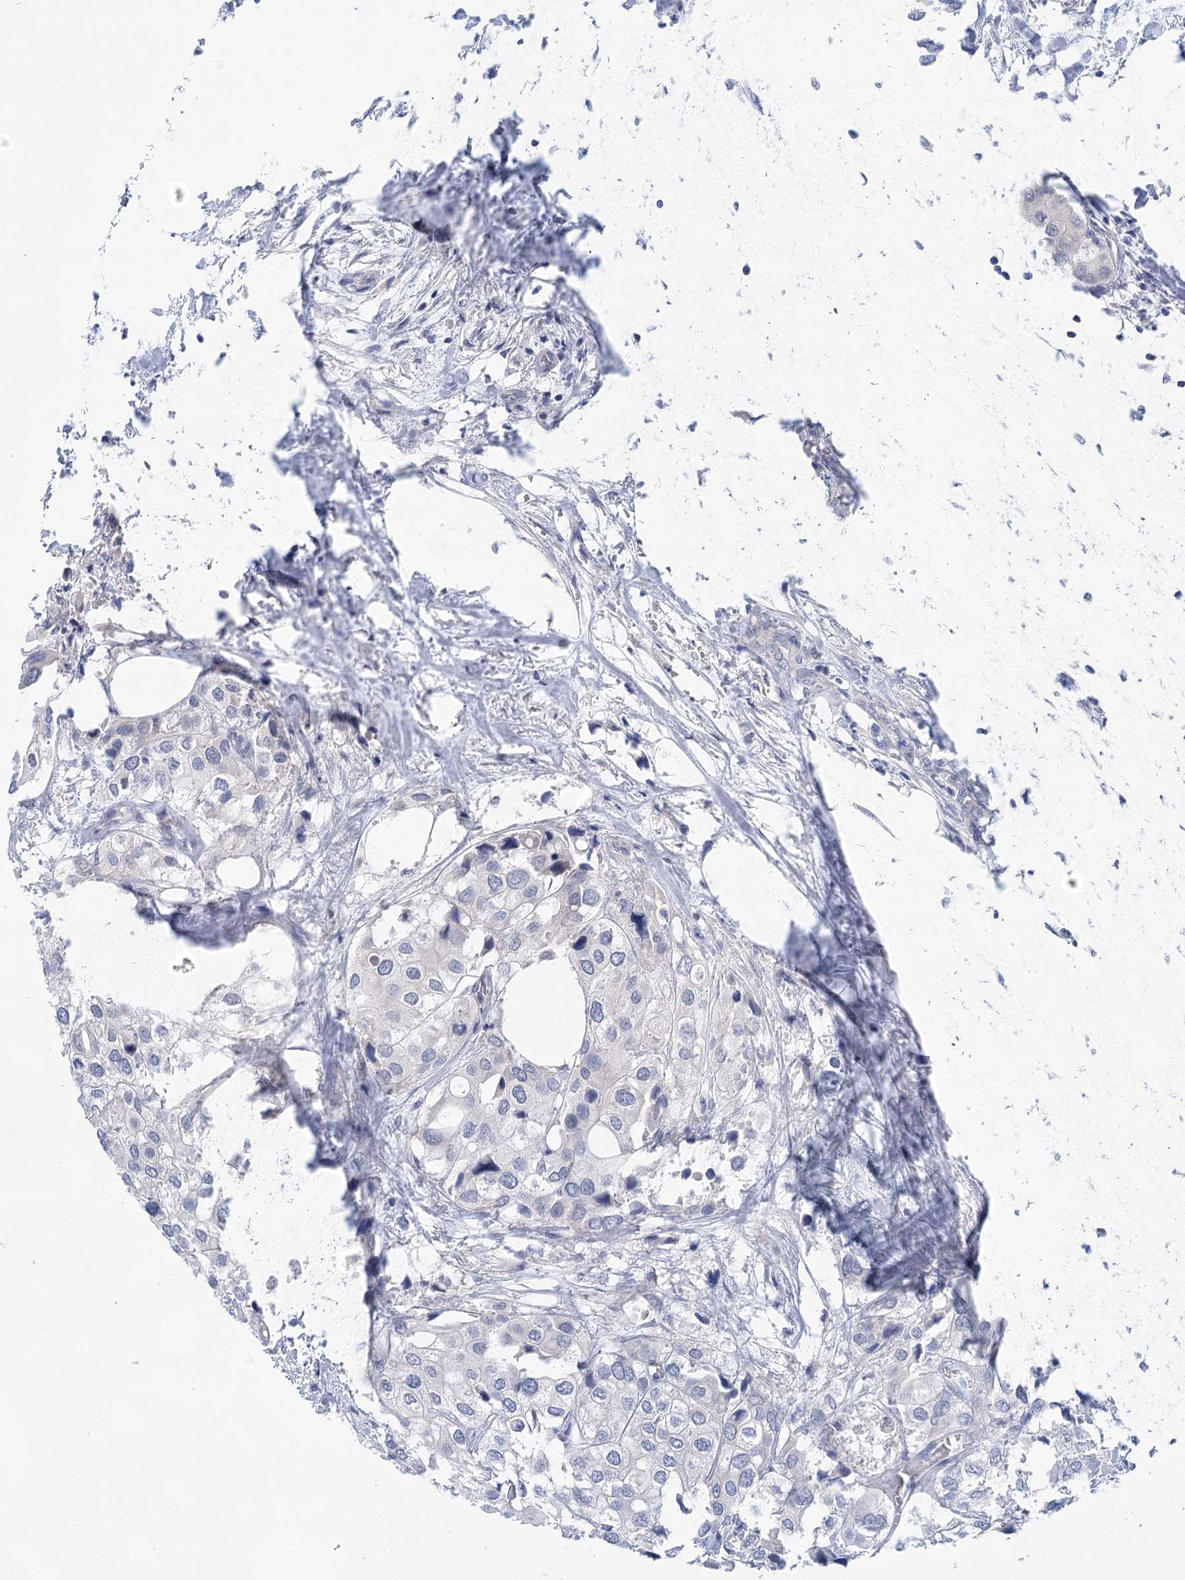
{"staining": {"intensity": "negative", "quantity": "none", "location": "none"}, "tissue": "urothelial cancer", "cell_type": "Tumor cells", "image_type": "cancer", "snomed": [{"axis": "morphology", "description": "Urothelial carcinoma, High grade"}, {"axis": "topography", "description": "Urinary bladder"}], "caption": "Human urothelial carcinoma (high-grade) stained for a protein using immunohistochemistry demonstrates no staining in tumor cells.", "gene": "LALBA", "patient": {"sex": "male", "age": 64}}